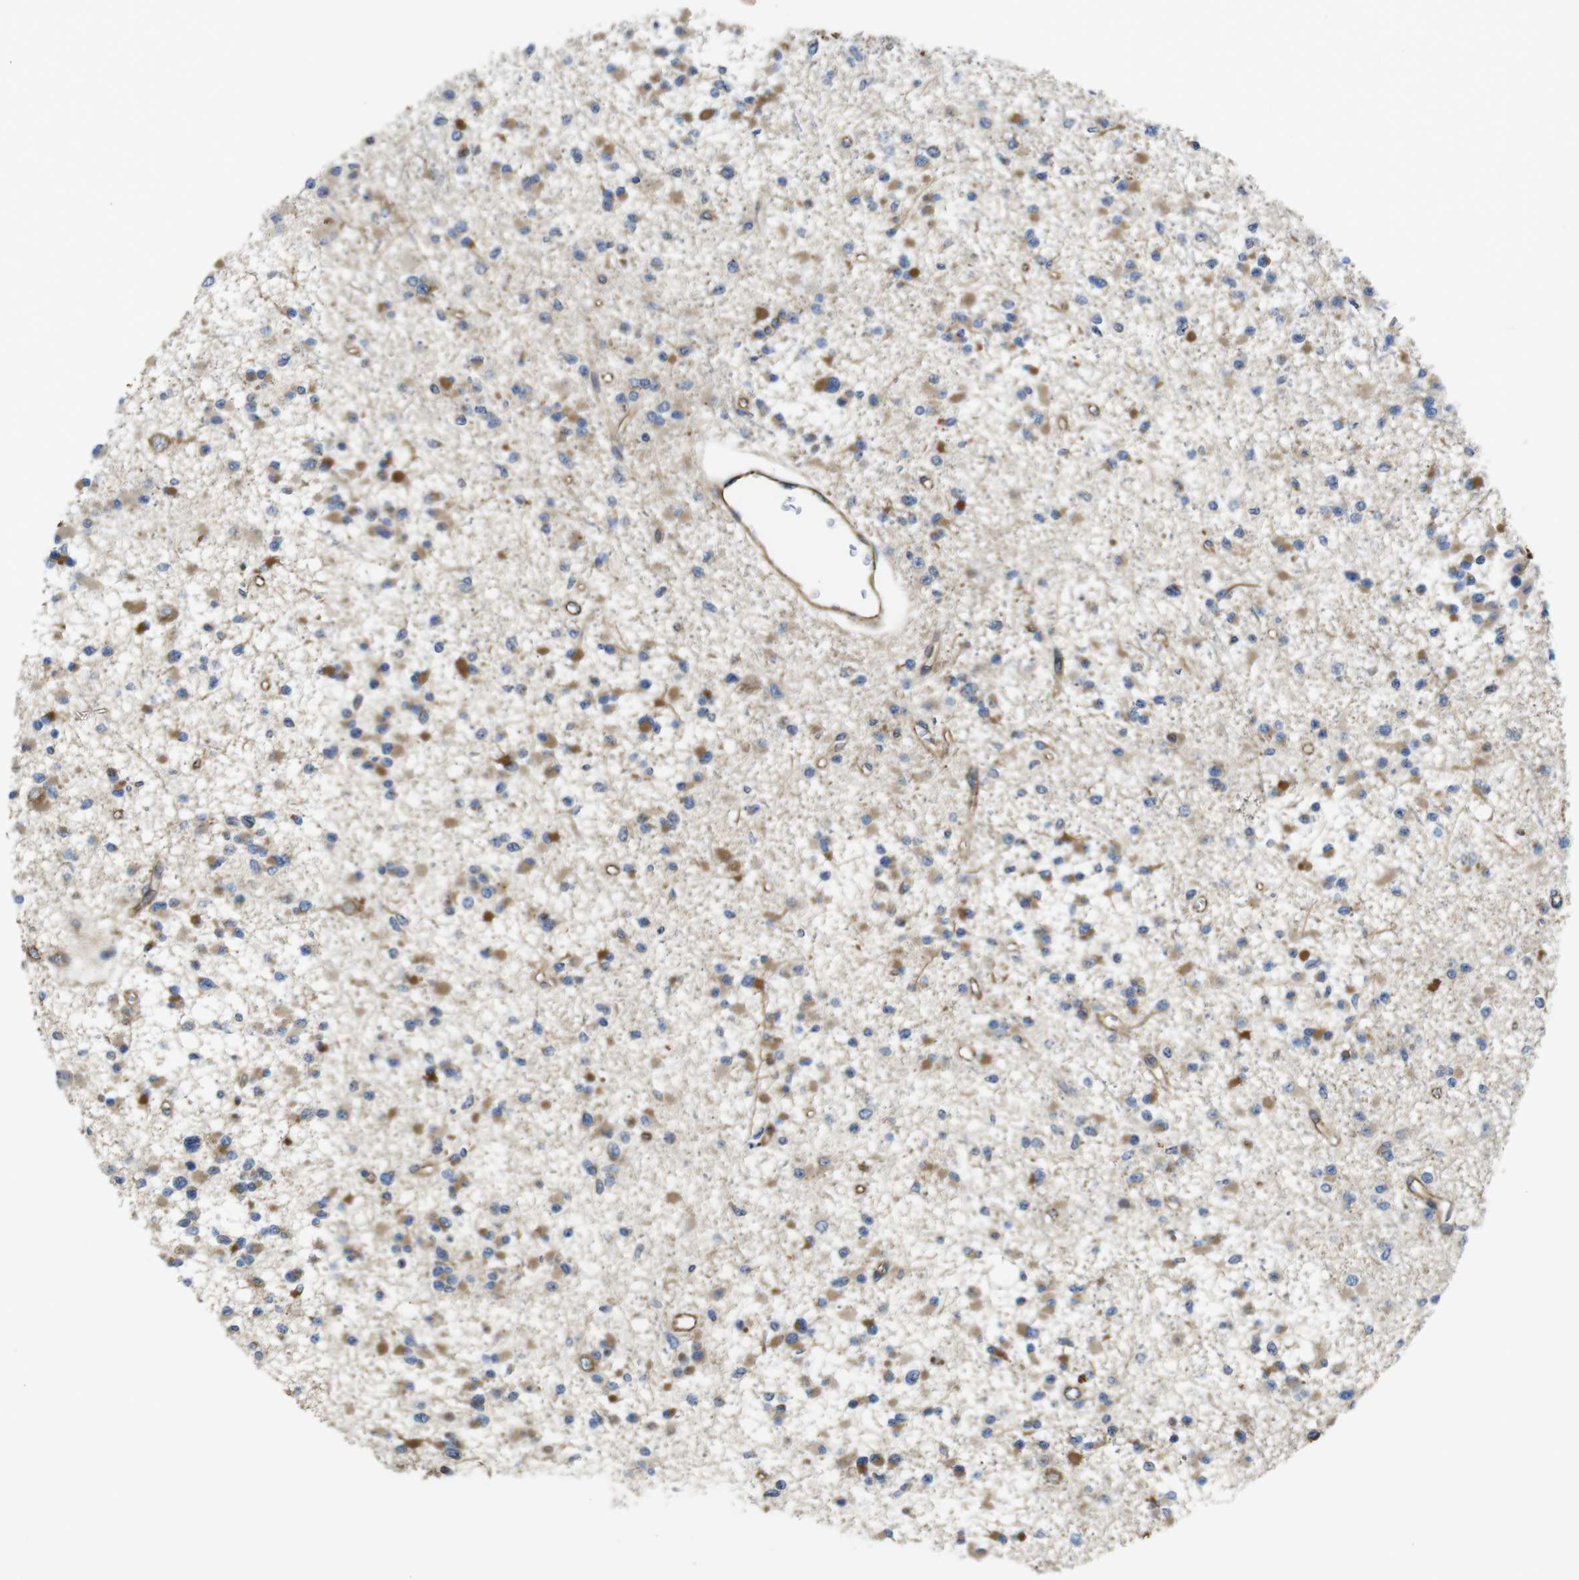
{"staining": {"intensity": "moderate", "quantity": "25%-75%", "location": "cytoplasmic/membranous"}, "tissue": "glioma", "cell_type": "Tumor cells", "image_type": "cancer", "snomed": [{"axis": "morphology", "description": "Glioma, malignant, Low grade"}, {"axis": "topography", "description": "Brain"}], "caption": "Malignant glioma (low-grade) tissue shows moderate cytoplasmic/membranous expression in about 25%-75% of tumor cells, visualized by immunohistochemistry.", "gene": "POMK", "patient": {"sex": "female", "age": 22}}